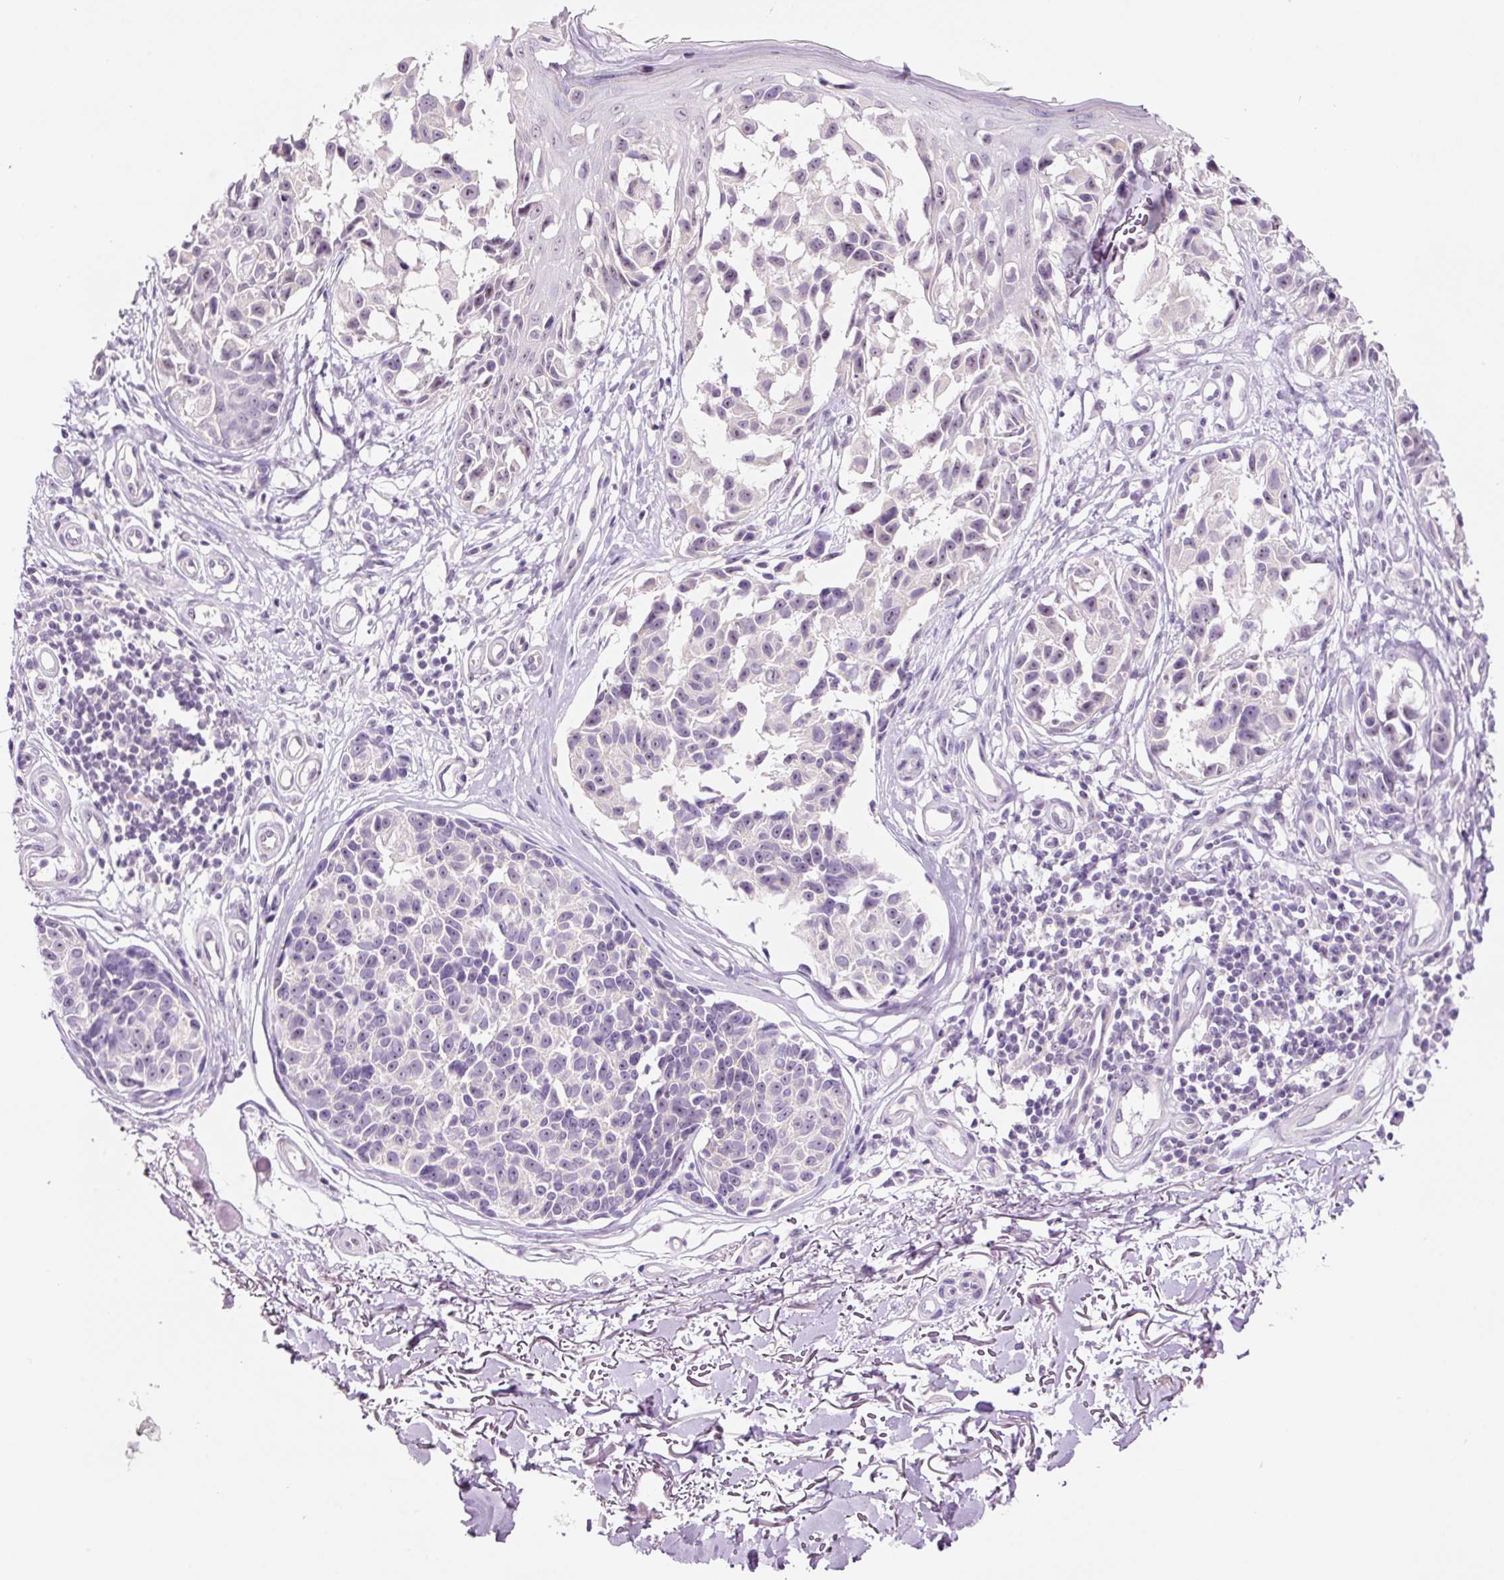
{"staining": {"intensity": "weak", "quantity": "<25%", "location": "nuclear"}, "tissue": "melanoma", "cell_type": "Tumor cells", "image_type": "cancer", "snomed": [{"axis": "morphology", "description": "Malignant melanoma, NOS"}, {"axis": "topography", "description": "Skin"}], "caption": "This photomicrograph is of melanoma stained with IHC to label a protein in brown with the nuclei are counter-stained blue. There is no positivity in tumor cells.", "gene": "GCG", "patient": {"sex": "male", "age": 73}}